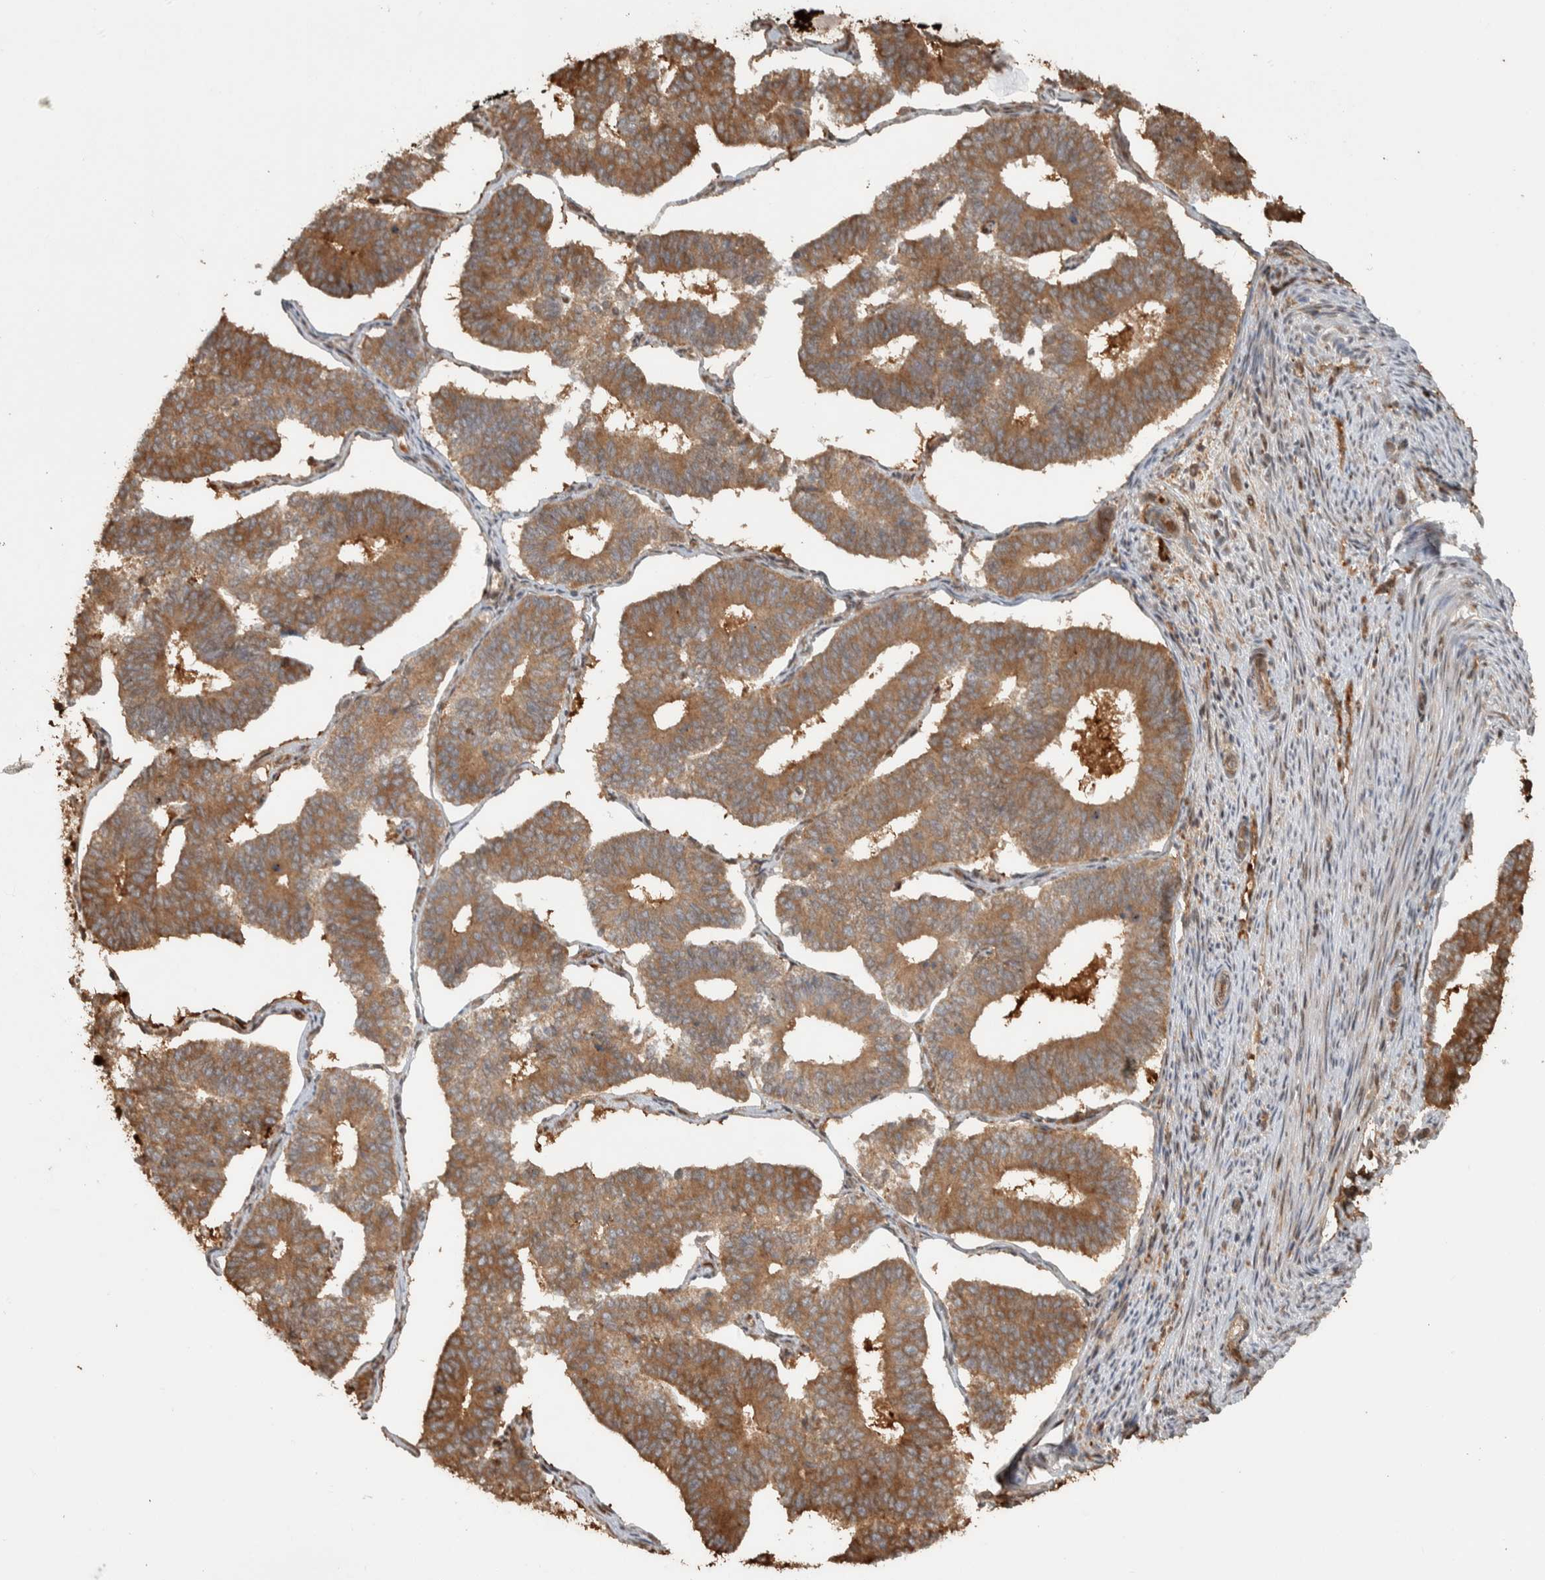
{"staining": {"intensity": "strong", "quantity": ">75%", "location": "cytoplasmic/membranous"}, "tissue": "endometrial cancer", "cell_type": "Tumor cells", "image_type": "cancer", "snomed": [{"axis": "morphology", "description": "Adenocarcinoma, NOS"}, {"axis": "topography", "description": "Endometrium"}], "caption": "Strong cytoplasmic/membranous protein staining is identified in about >75% of tumor cells in adenocarcinoma (endometrial). Ihc stains the protein of interest in brown and the nuclei are stained blue.", "gene": "CNTROB", "patient": {"sex": "female", "age": 70}}